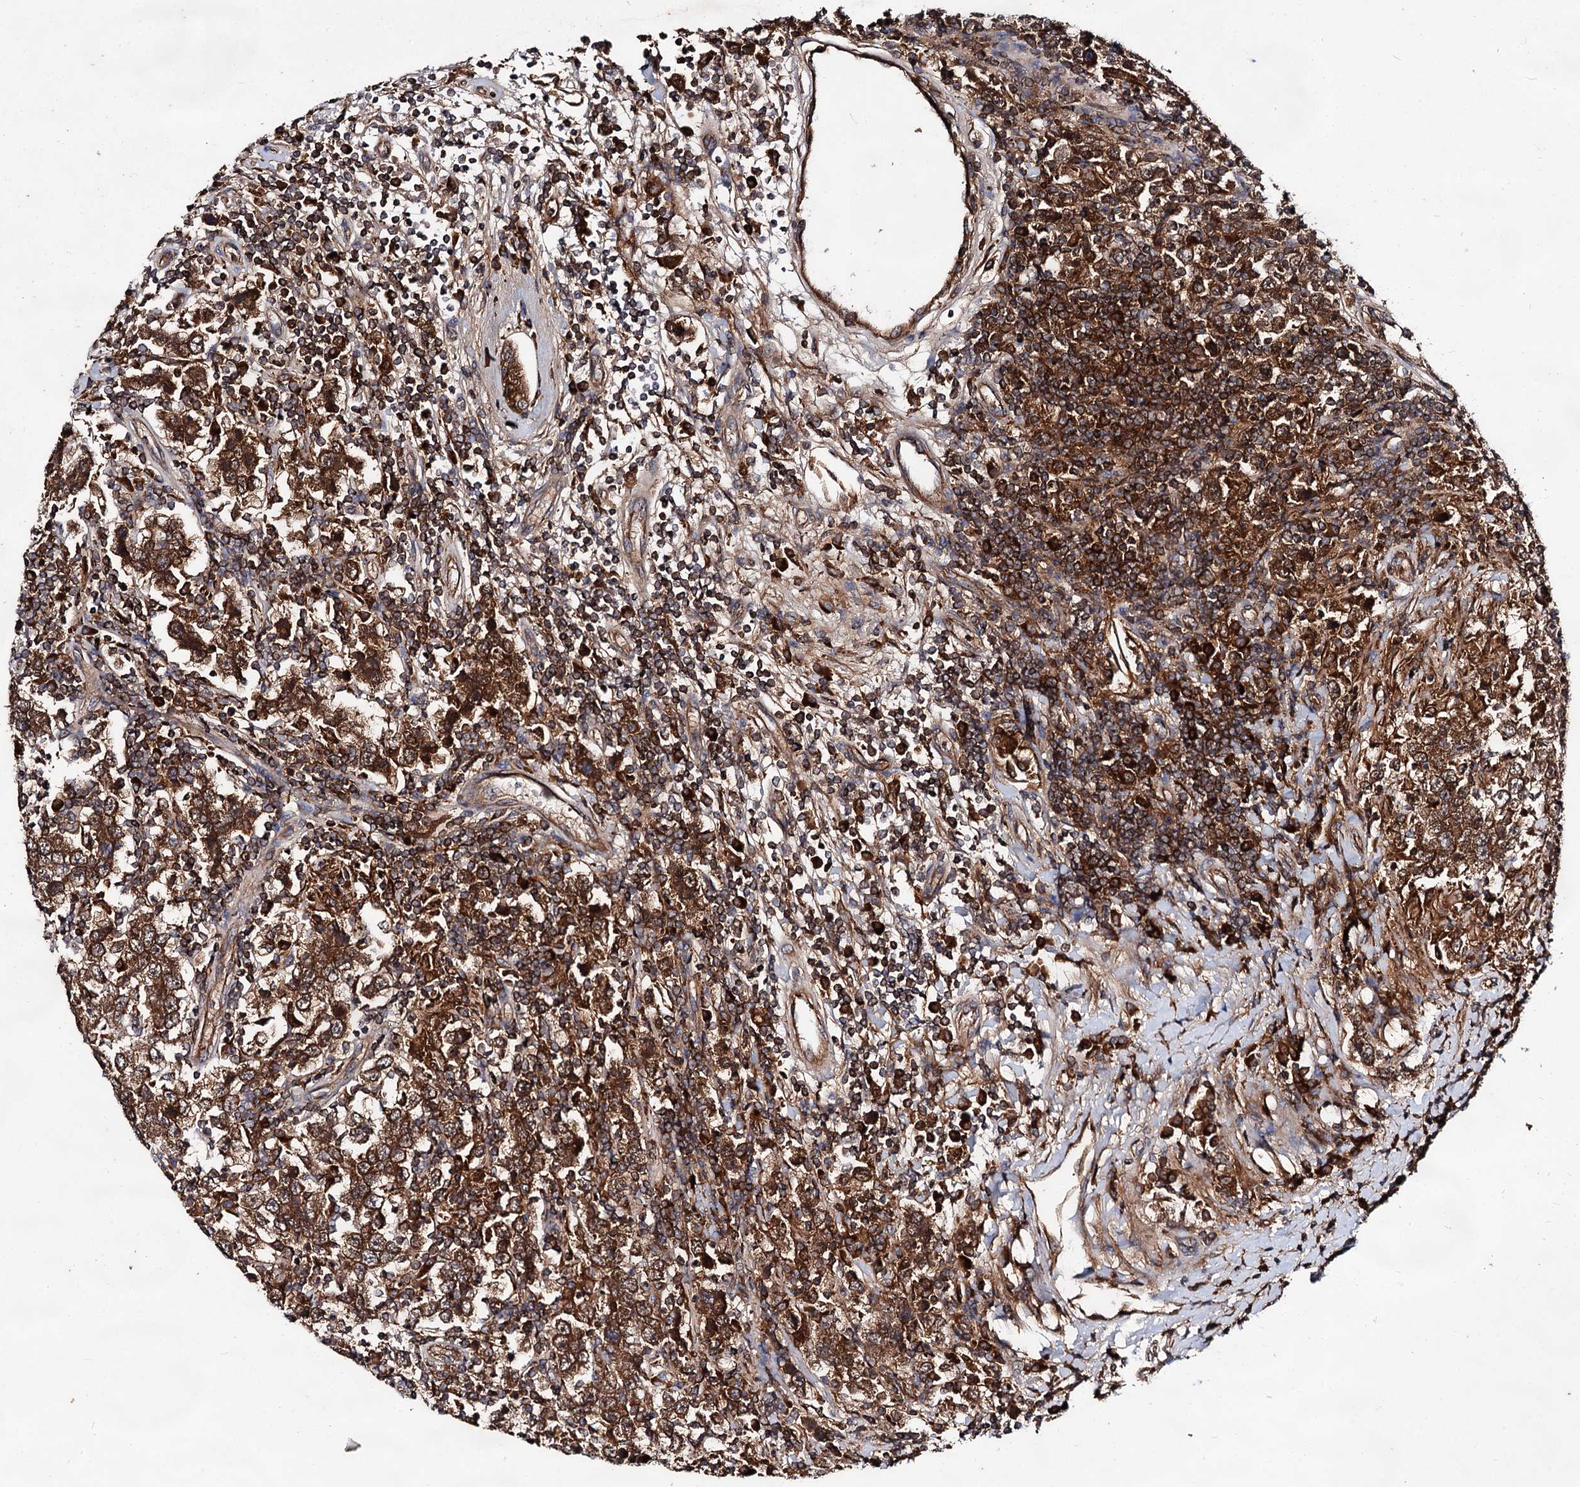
{"staining": {"intensity": "strong", "quantity": ">75%", "location": "cytoplasmic/membranous"}, "tissue": "testis cancer", "cell_type": "Tumor cells", "image_type": "cancer", "snomed": [{"axis": "morphology", "description": "Normal tissue, NOS"}, {"axis": "morphology", "description": "Urothelial carcinoma, High grade"}, {"axis": "morphology", "description": "Seminoma, NOS"}, {"axis": "morphology", "description": "Carcinoma, Embryonal, NOS"}, {"axis": "topography", "description": "Urinary bladder"}, {"axis": "topography", "description": "Testis"}], "caption": "A brown stain shows strong cytoplasmic/membranous expression of a protein in human testis cancer (embryonal carcinoma) tumor cells.", "gene": "TEX9", "patient": {"sex": "male", "age": 41}}